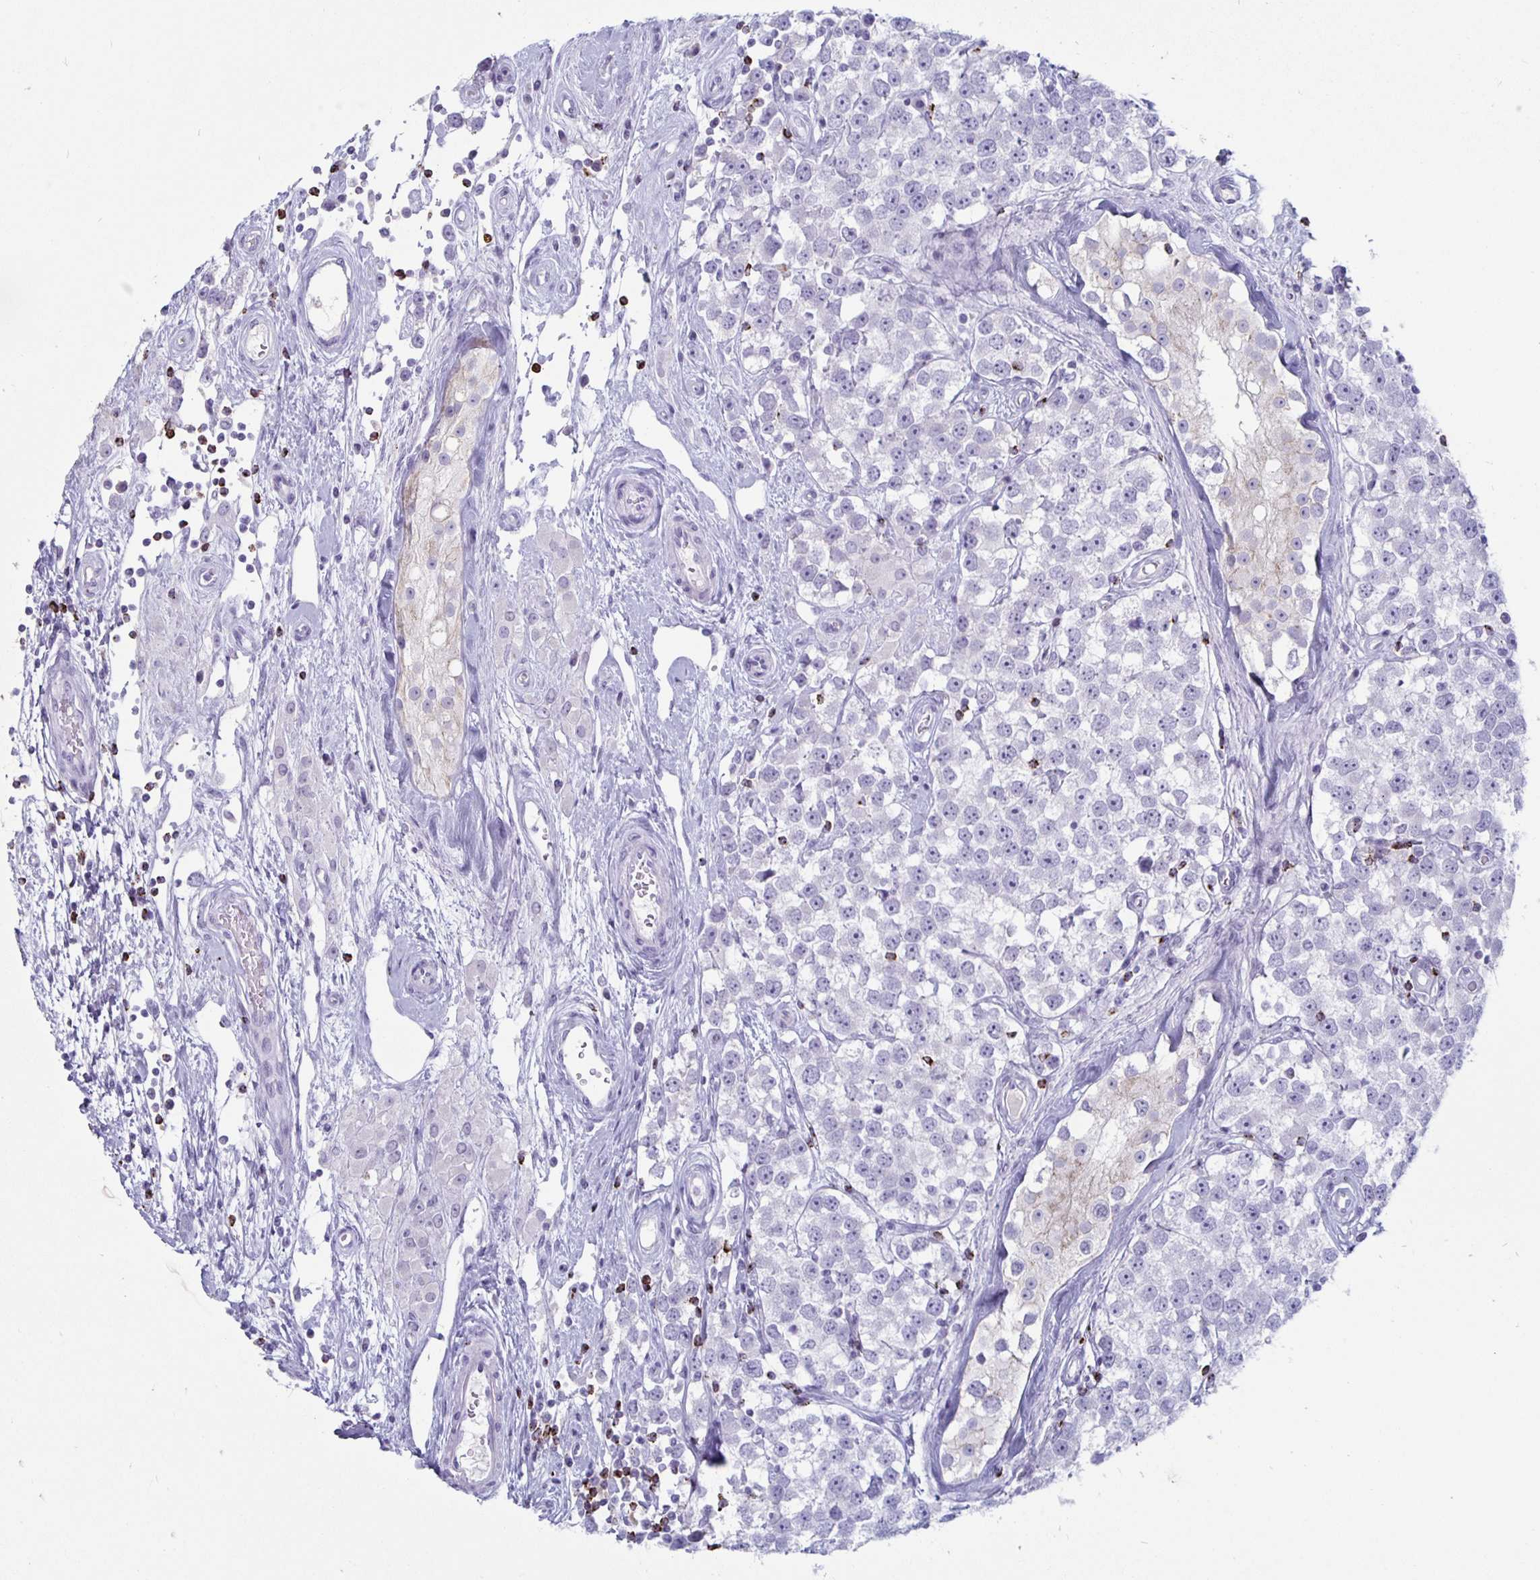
{"staining": {"intensity": "negative", "quantity": "none", "location": "none"}, "tissue": "testis cancer", "cell_type": "Tumor cells", "image_type": "cancer", "snomed": [{"axis": "morphology", "description": "Seminoma, NOS"}, {"axis": "topography", "description": "Testis"}], "caption": "Immunohistochemistry photomicrograph of neoplastic tissue: human testis cancer stained with DAB (3,3'-diaminobenzidine) demonstrates no significant protein positivity in tumor cells. The staining was performed using DAB to visualize the protein expression in brown, while the nuclei were stained in blue with hematoxylin (Magnification: 20x).", "gene": "GZMK", "patient": {"sex": "male", "age": 34}}